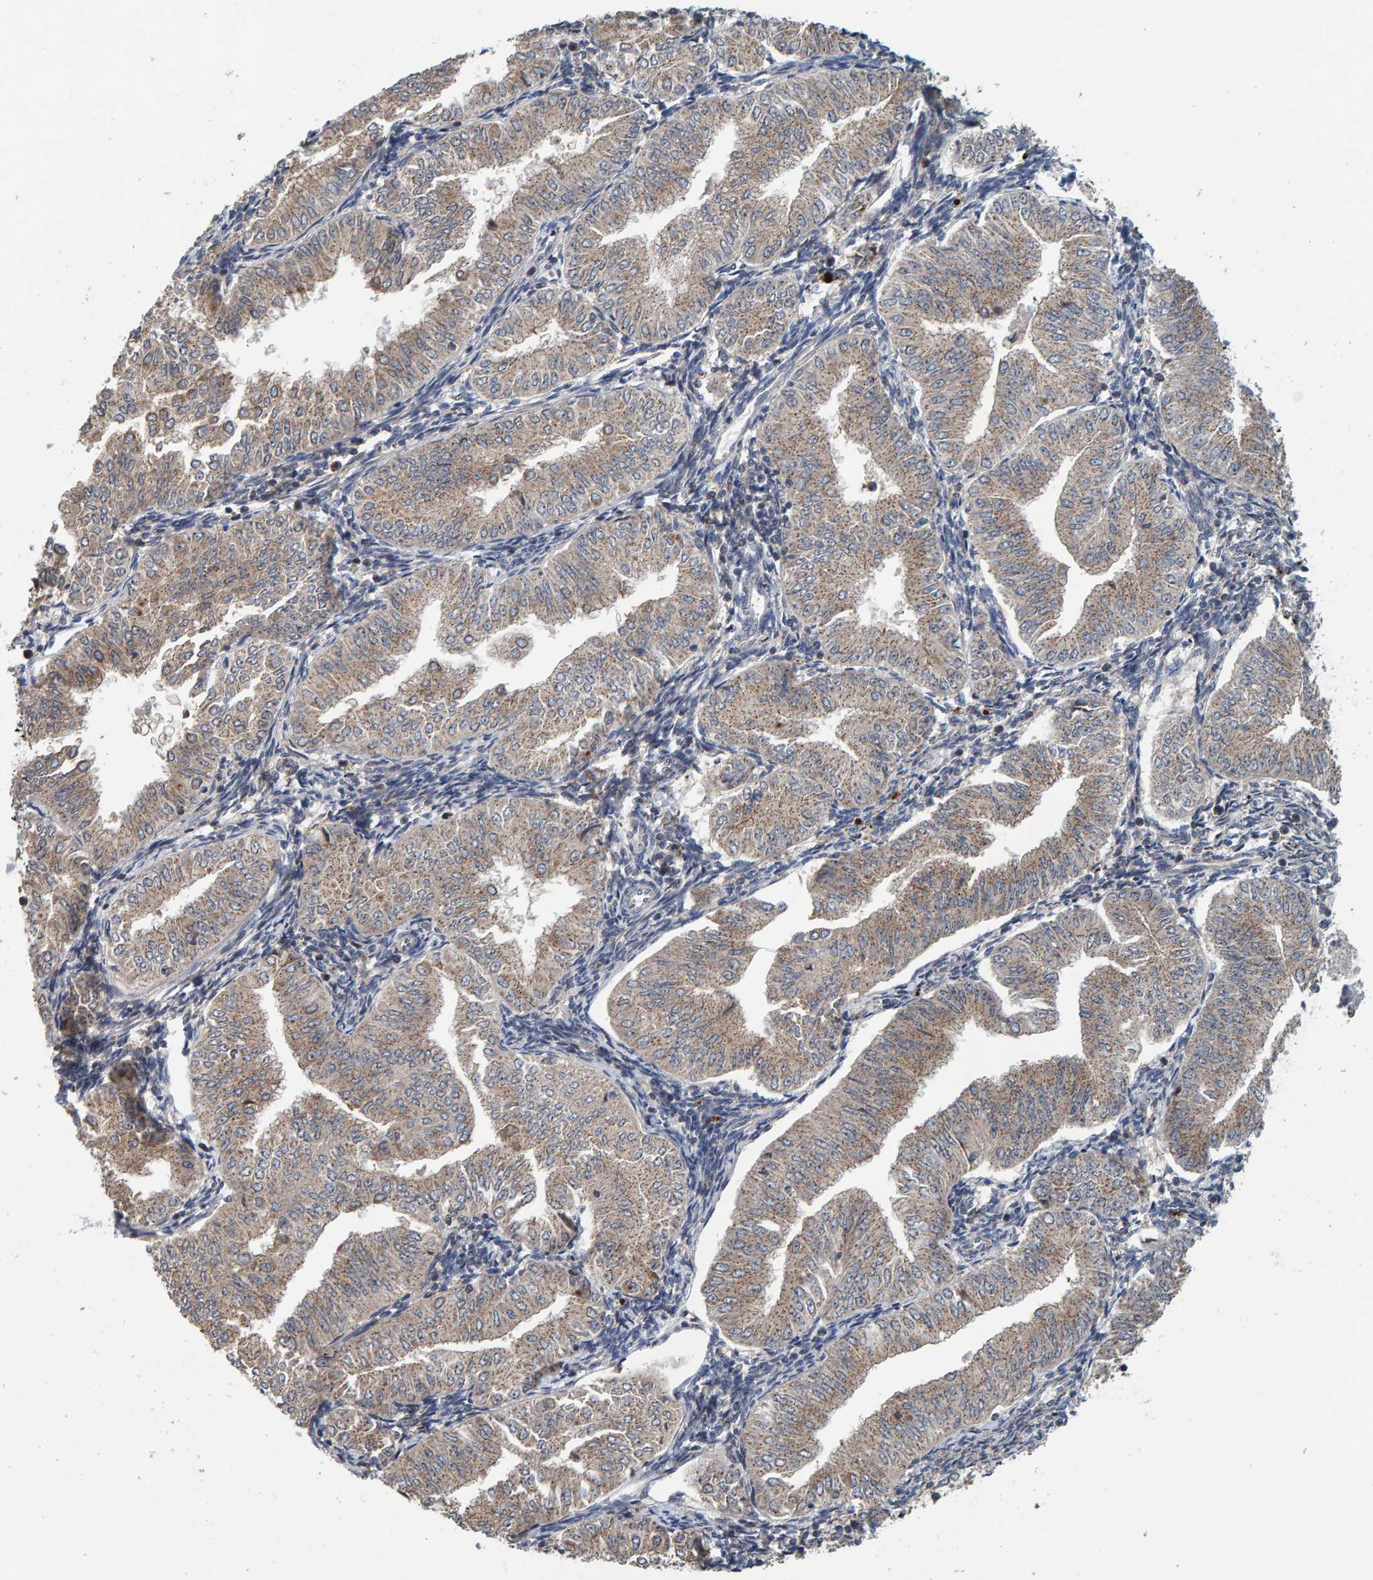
{"staining": {"intensity": "weak", "quantity": ">75%", "location": "cytoplasmic/membranous"}, "tissue": "endometrial cancer", "cell_type": "Tumor cells", "image_type": "cancer", "snomed": [{"axis": "morphology", "description": "Normal tissue, NOS"}, {"axis": "morphology", "description": "Adenocarcinoma, NOS"}, {"axis": "topography", "description": "Endometrium"}], "caption": "DAB (3,3'-diaminobenzidine) immunohistochemical staining of endometrial adenocarcinoma exhibits weak cytoplasmic/membranous protein positivity in about >75% of tumor cells.", "gene": "CCDC25", "patient": {"sex": "female", "age": 53}}